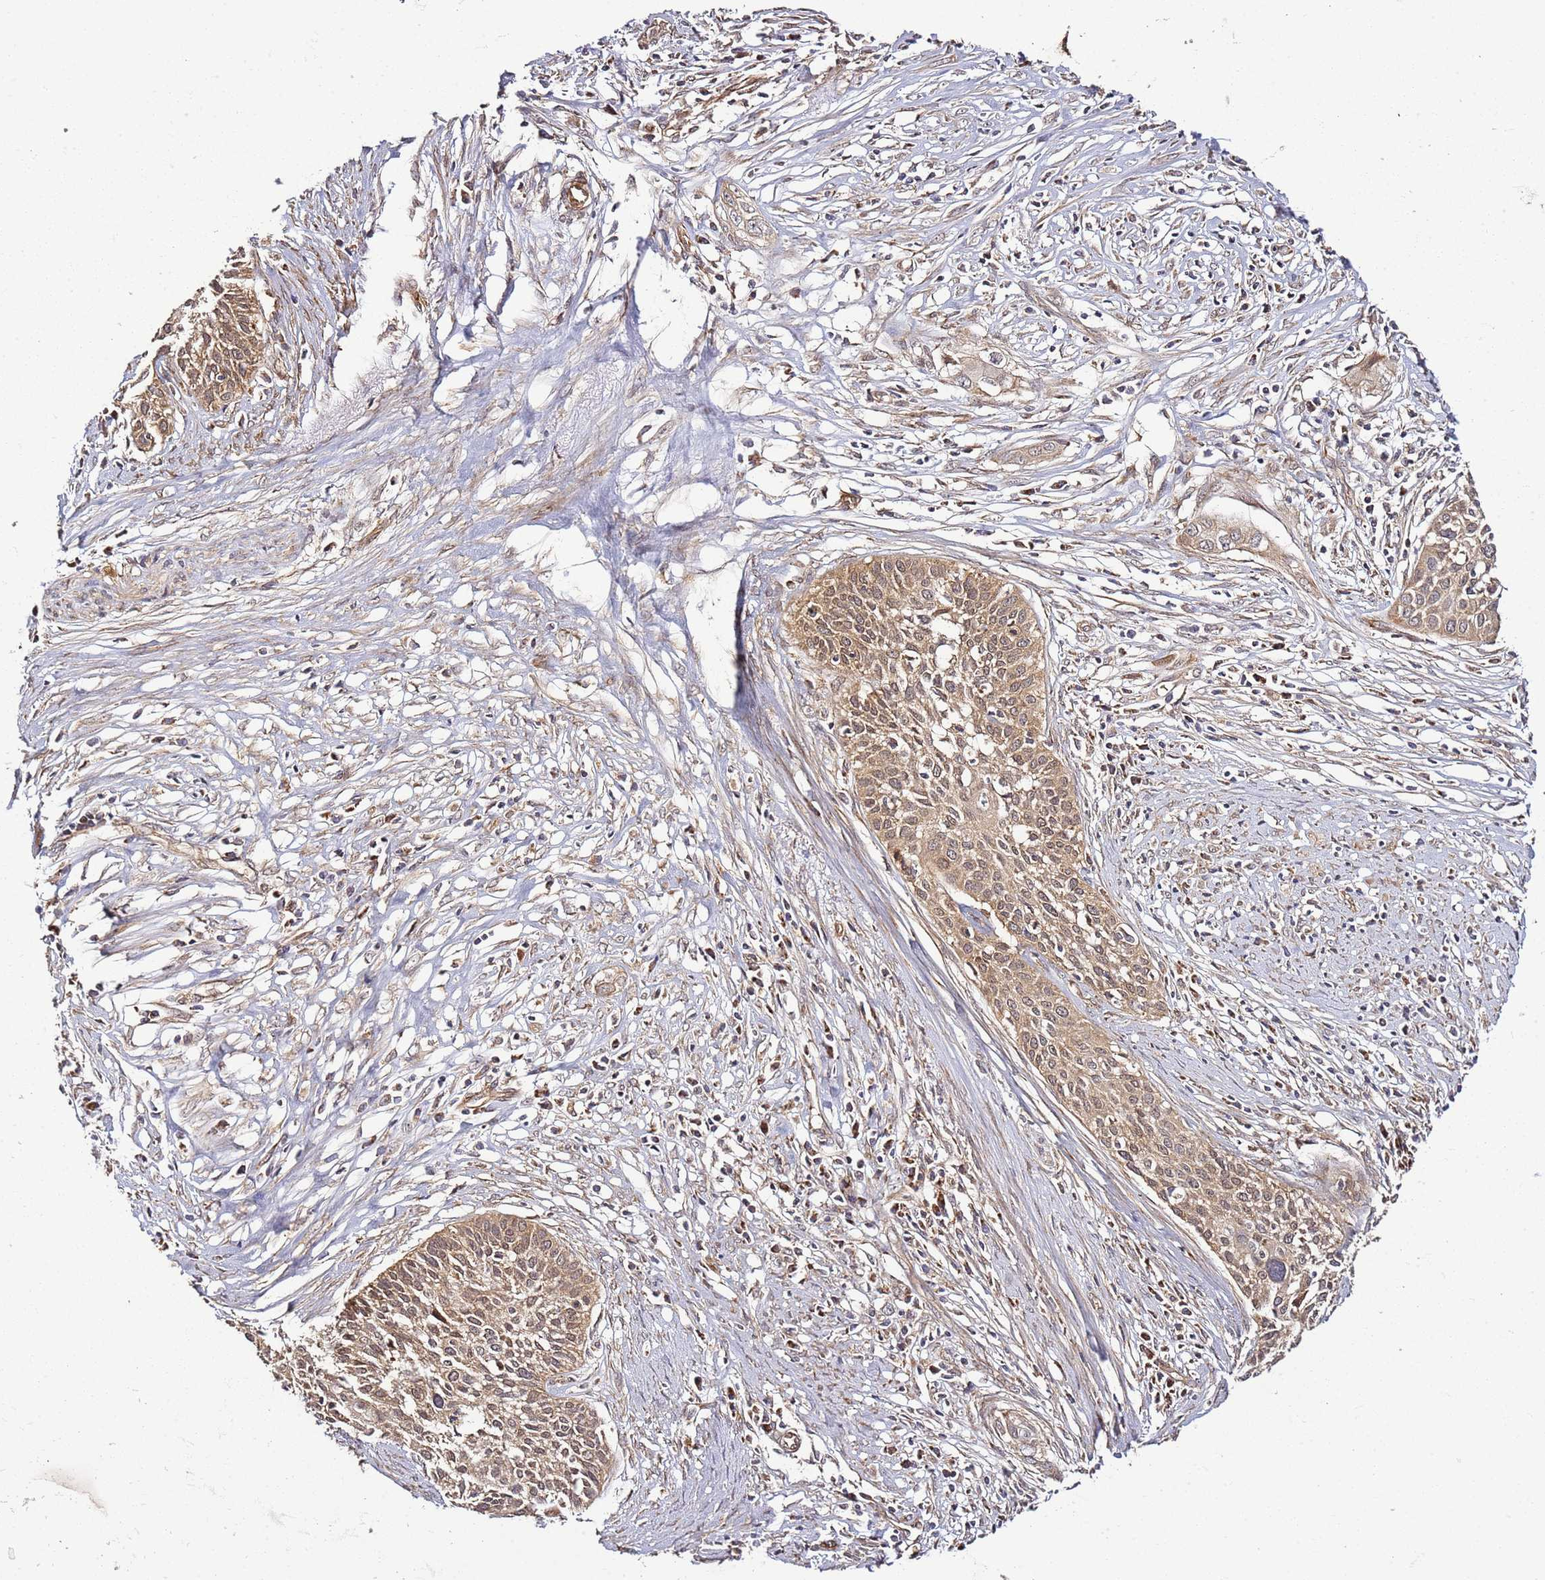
{"staining": {"intensity": "moderate", "quantity": ">75%", "location": "cytoplasmic/membranous"}, "tissue": "cervical cancer", "cell_type": "Tumor cells", "image_type": "cancer", "snomed": [{"axis": "morphology", "description": "Squamous cell carcinoma, NOS"}, {"axis": "topography", "description": "Cervix"}], "caption": "Immunohistochemistry (IHC) (DAB) staining of human cervical cancer (squamous cell carcinoma) reveals moderate cytoplasmic/membranous protein positivity in approximately >75% of tumor cells.", "gene": "TM2D2", "patient": {"sex": "female", "age": 34}}